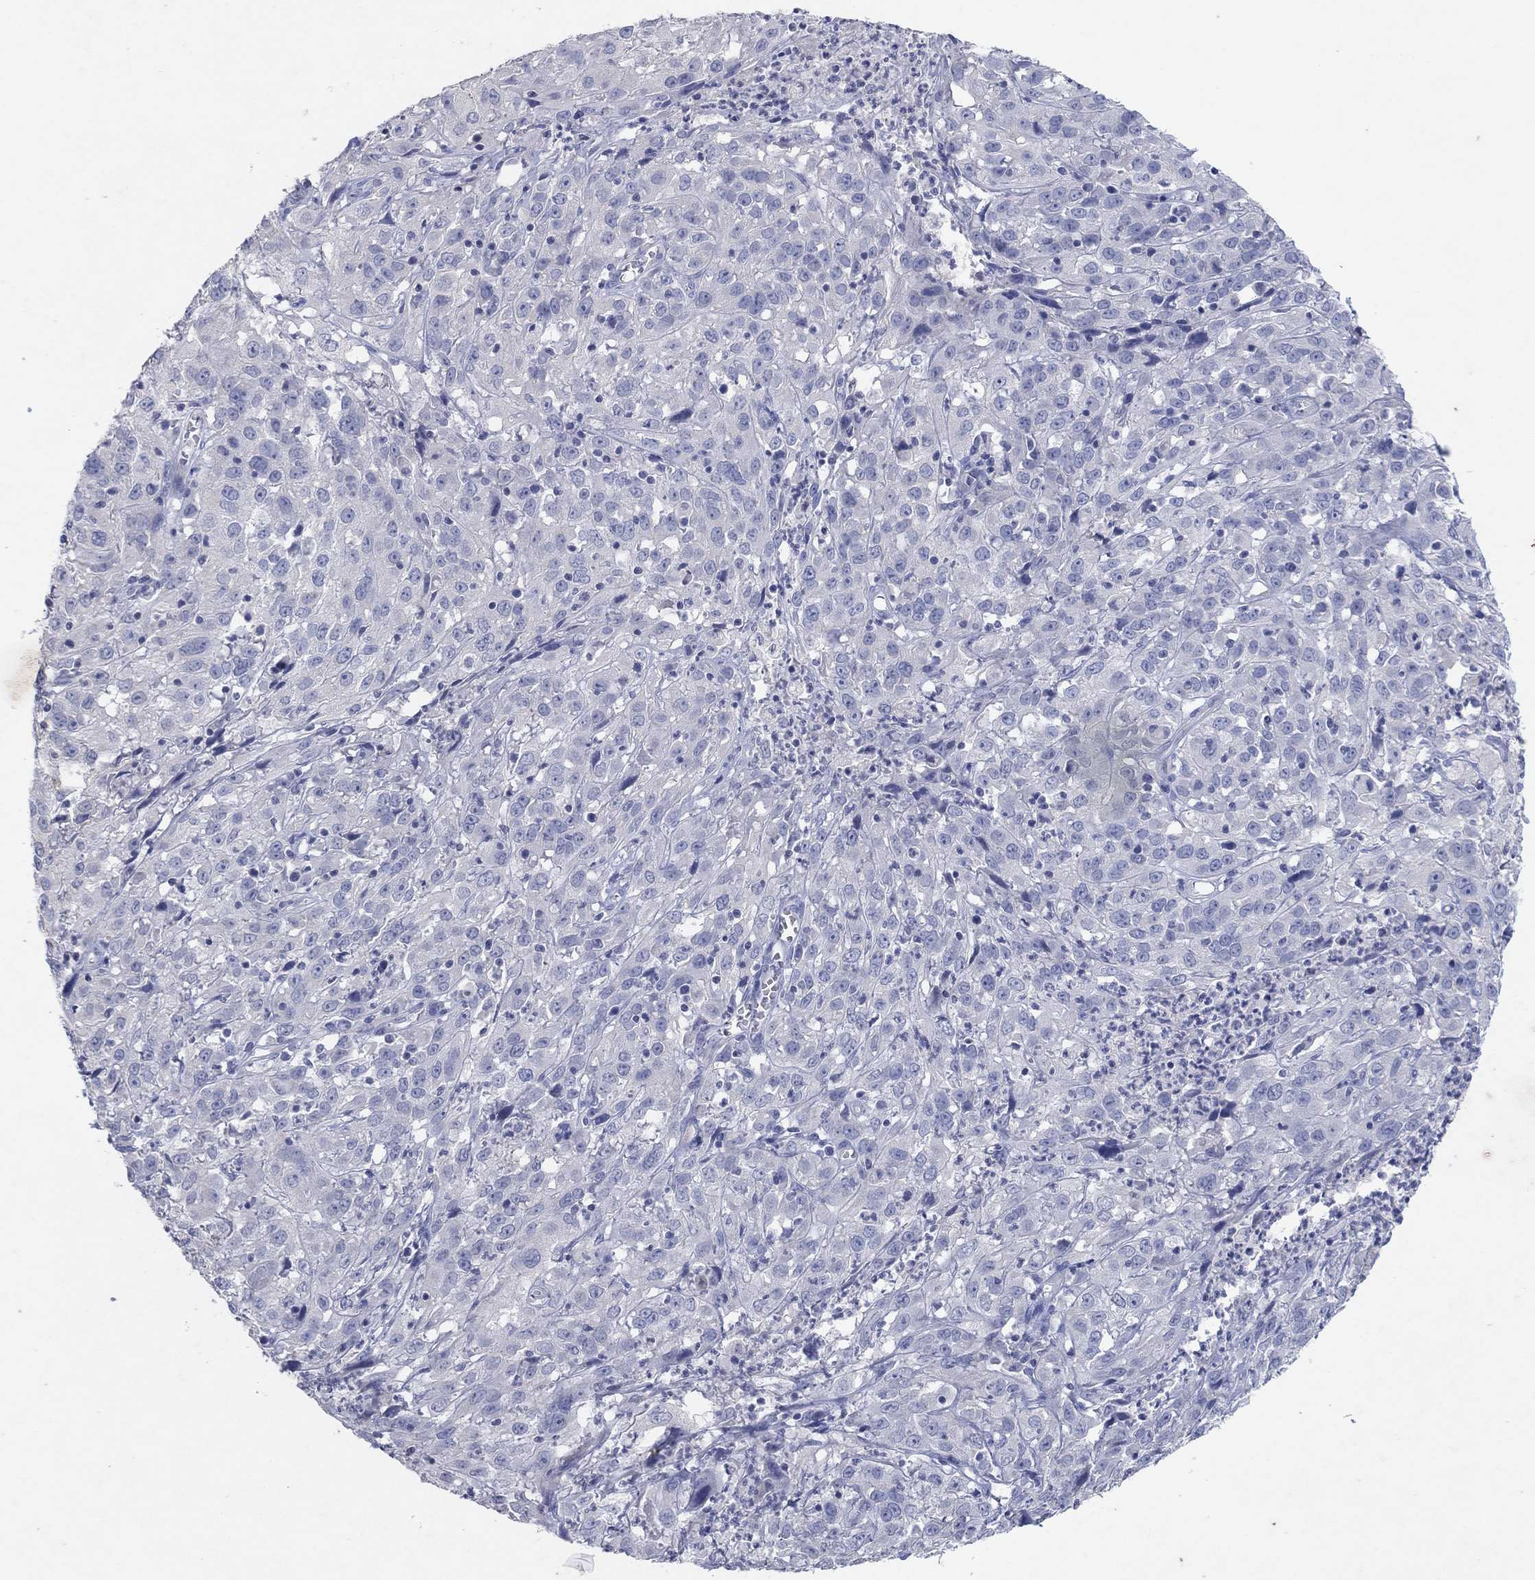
{"staining": {"intensity": "negative", "quantity": "none", "location": "none"}, "tissue": "cervical cancer", "cell_type": "Tumor cells", "image_type": "cancer", "snomed": [{"axis": "morphology", "description": "Squamous cell carcinoma, NOS"}, {"axis": "topography", "description": "Cervix"}], "caption": "Cervical cancer (squamous cell carcinoma) was stained to show a protein in brown. There is no significant staining in tumor cells.", "gene": "KRT40", "patient": {"sex": "female", "age": 32}}